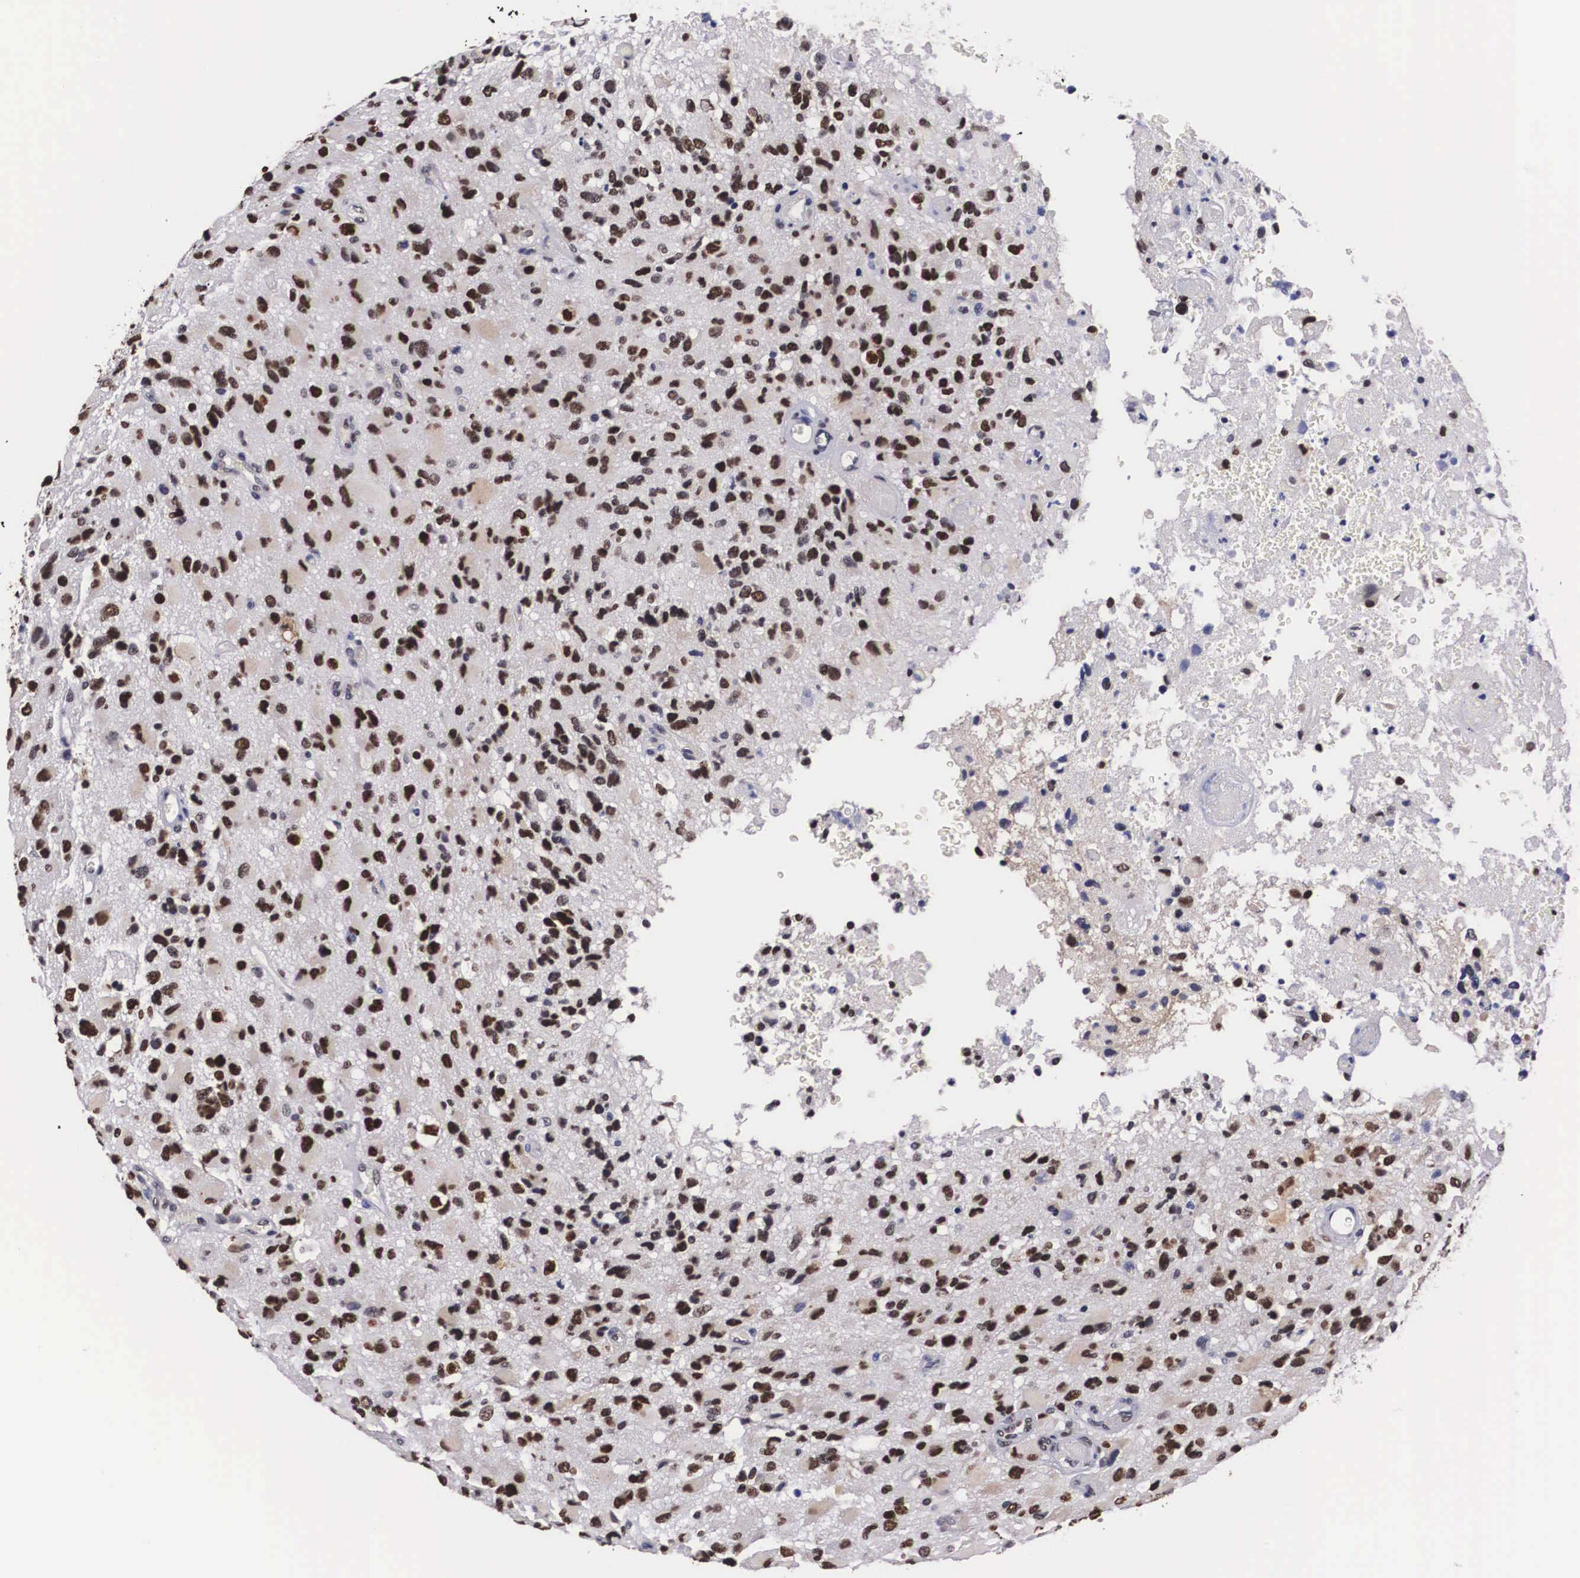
{"staining": {"intensity": "strong", "quantity": ">75%", "location": "nuclear"}, "tissue": "glioma", "cell_type": "Tumor cells", "image_type": "cancer", "snomed": [{"axis": "morphology", "description": "Glioma, malignant, High grade"}, {"axis": "topography", "description": "Brain"}], "caption": "Malignant high-grade glioma stained for a protein exhibits strong nuclear positivity in tumor cells.", "gene": "KHDRBS3", "patient": {"sex": "male", "age": 69}}